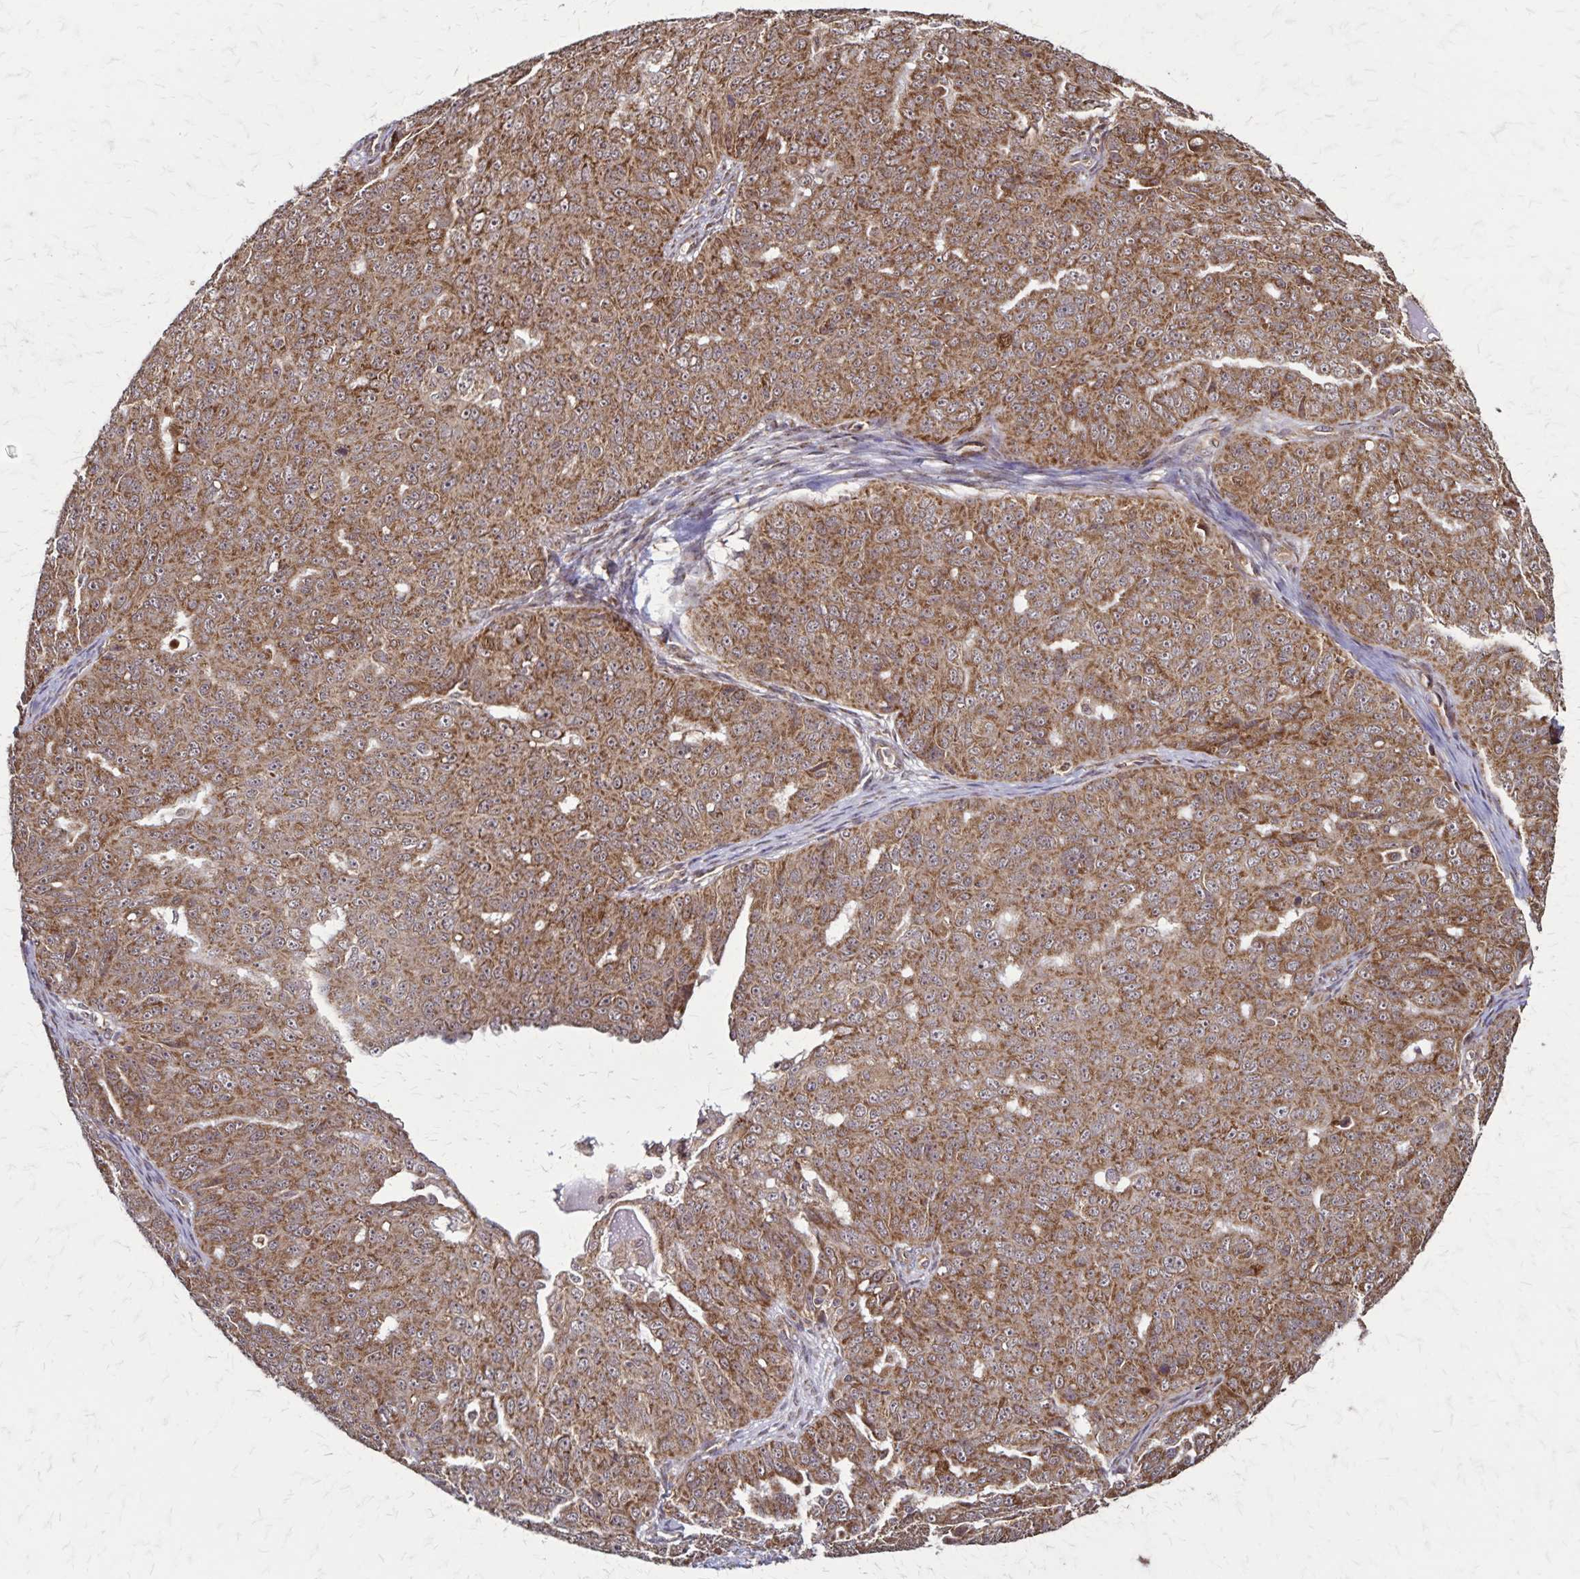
{"staining": {"intensity": "moderate", "quantity": ">75%", "location": "cytoplasmic/membranous,nuclear"}, "tissue": "ovarian cancer", "cell_type": "Tumor cells", "image_type": "cancer", "snomed": [{"axis": "morphology", "description": "Carcinoma, endometroid"}, {"axis": "topography", "description": "Ovary"}], "caption": "The photomicrograph displays a brown stain indicating the presence of a protein in the cytoplasmic/membranous and nuclear of tumor cells in ovarian cancer (endometroid carcinoma).", "gene": "NFS1", "patient": {"sex": "female", "age": 70}}